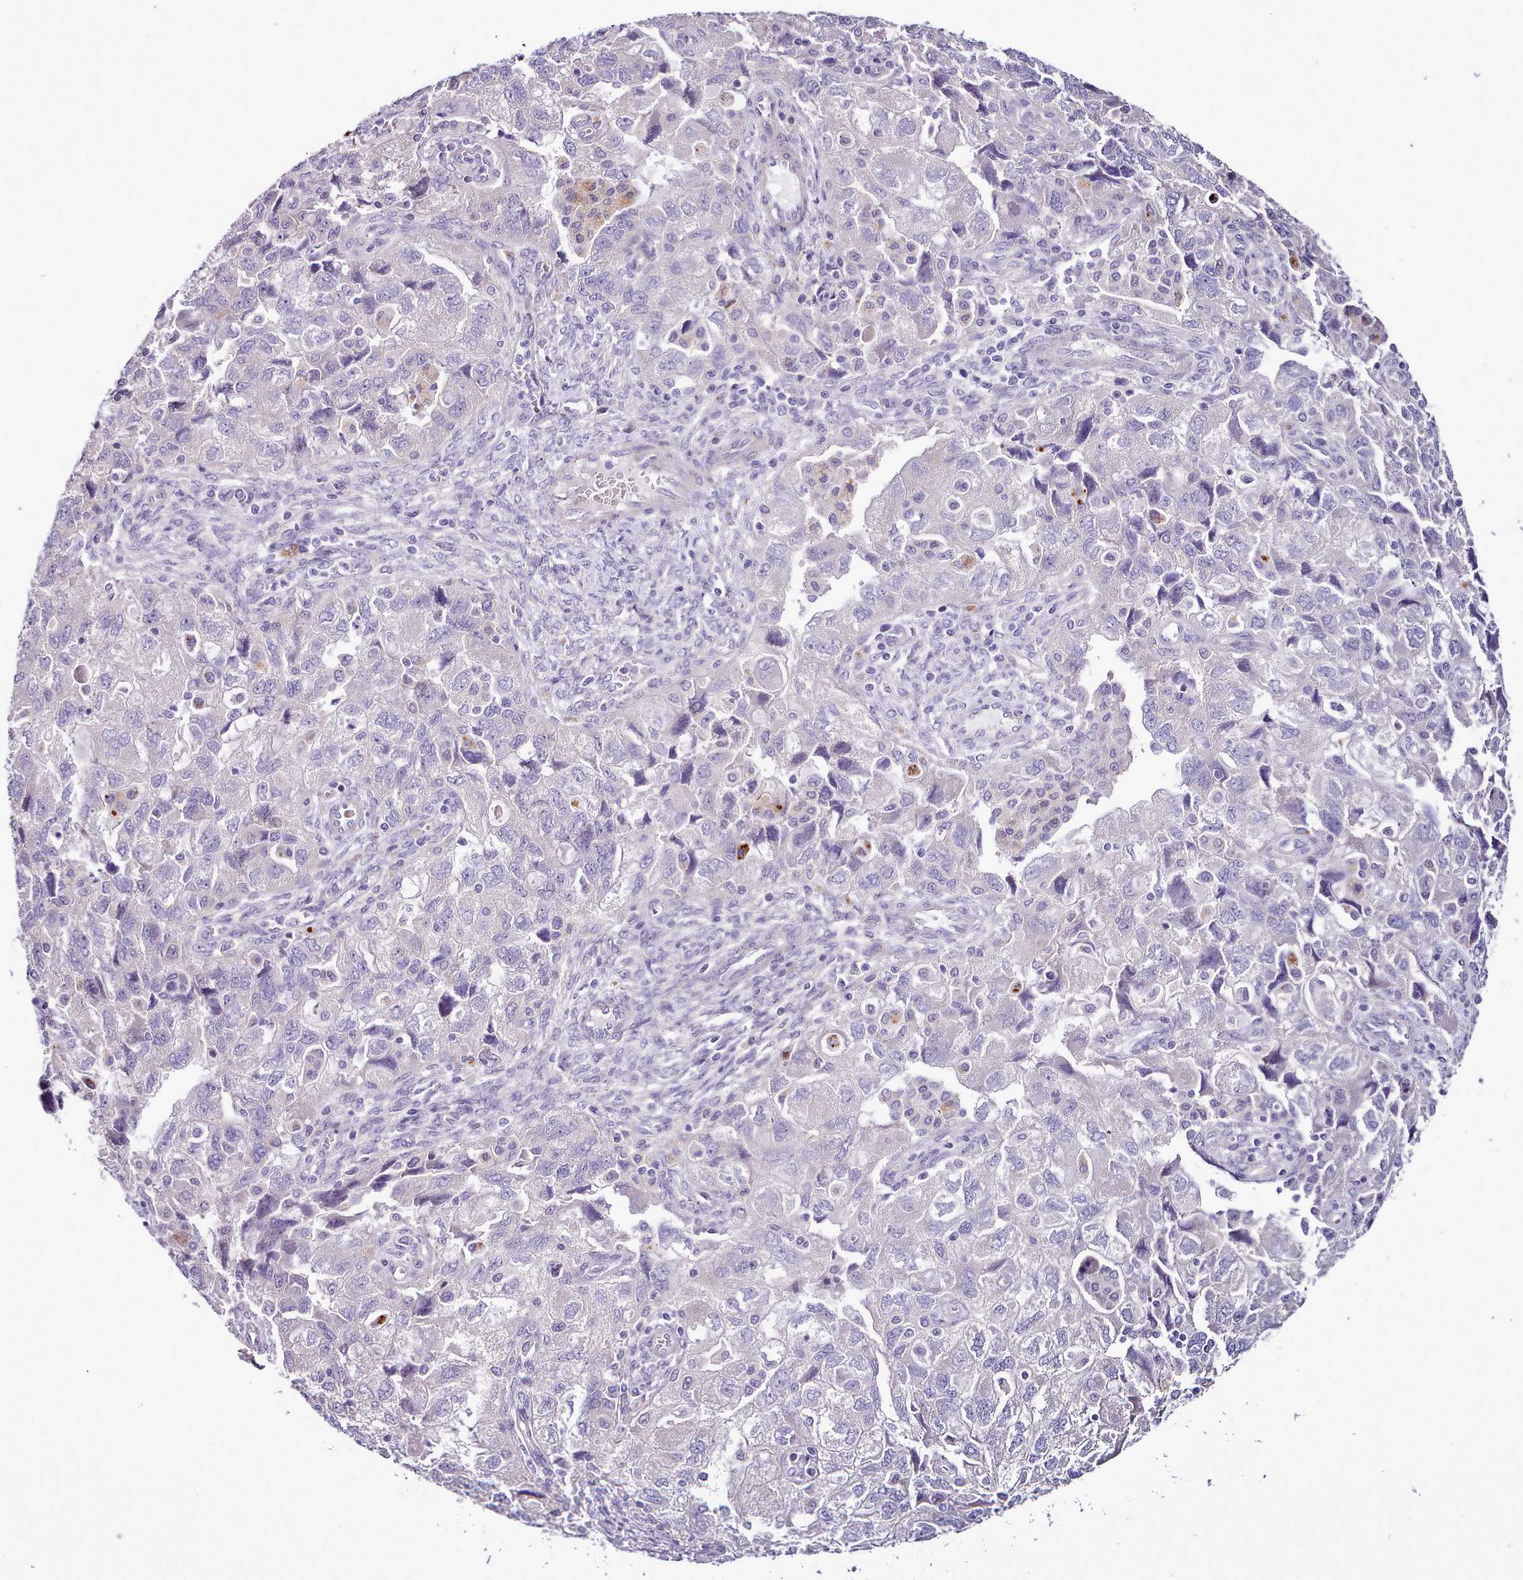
{"staining": {"intensity": "negative", "quantity": "none", "location": "none"}, "tissue": "ovarian cancer", "cell_type": "Tumor cells", "image_type": "cancer", "snomed": [{"axis": "morphology", "description": "Carcinoma, NOS"}, {"axis": "morphology", "description": "Cystadenocarcinoma, serous, NOS"}, {"axis": "topography", "description": "Ovary"}], "caption": "An IHC micrograph of ovarian cancer (carcinoma) is shown. There is no staining in tumor cells of ovarian cancer (carcinoma).", "gene": "SETX", "patient": {"sex": "female", "age": 69}}